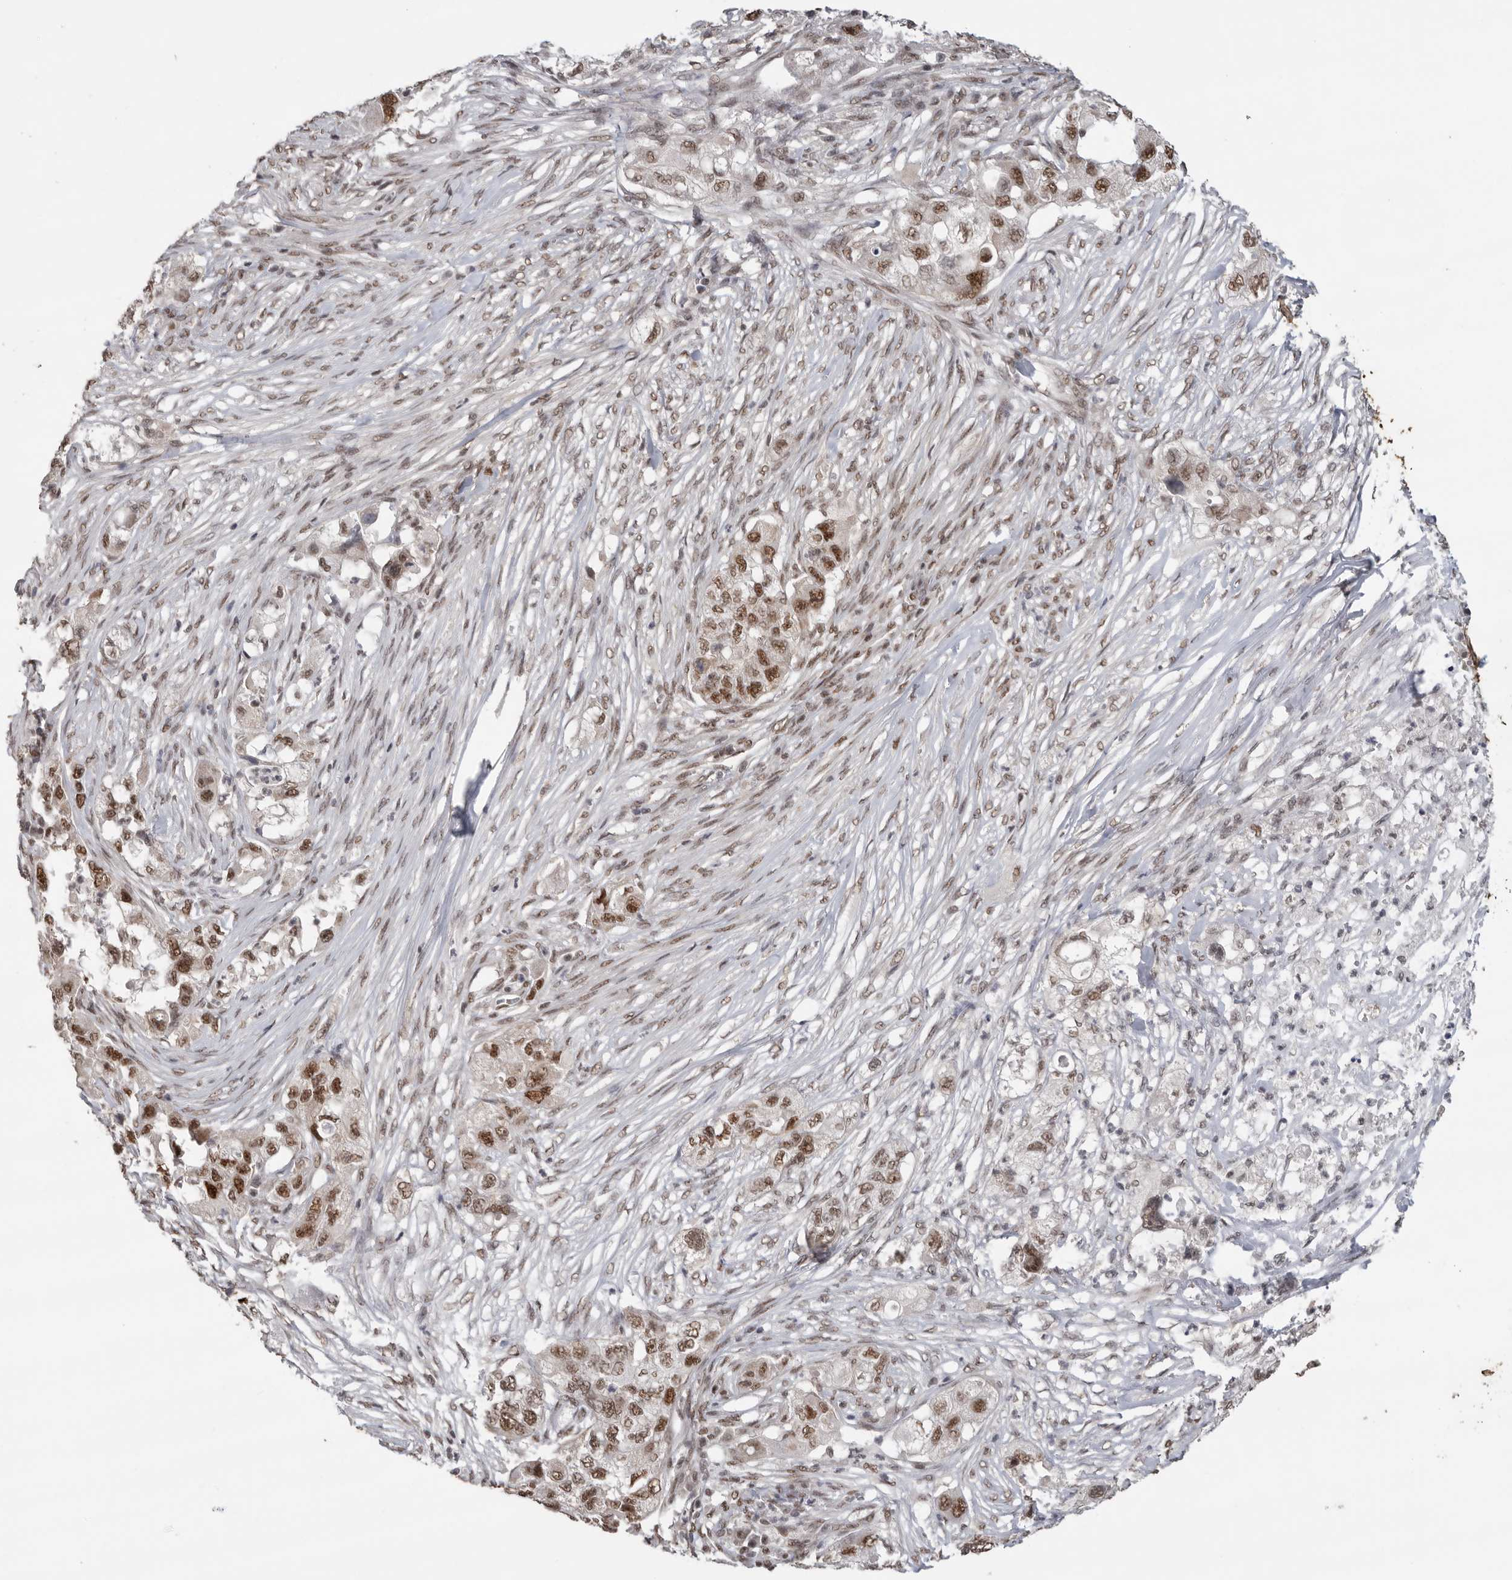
{"staining": {"intensity": "strong", "quantity": ">75%", "location": "nuclear"}, "tissue": "pancreatic cancer", "cell_type": "Tumor cells", "image_type": "cancer", "snomed": [{"axis": "morphology", "description": "Adenocarcinoma, NOS"}, {"axis": "topography", "description": "Pancreas"}], "caption": "Immunohistochemical staining of pancreatic adenocarcinoma exhibits high levels of strong nuclear protein positivity in approximately >75% of tumor cells. The staining is performed using DAB (3,3'-diaminobenzidine) brown chromogen to label protein expression. The nuclei are counter-stained blue using hematoxylin.", "gene": "PPP1R10", "patient": {"sex": "female", "age": 78}}